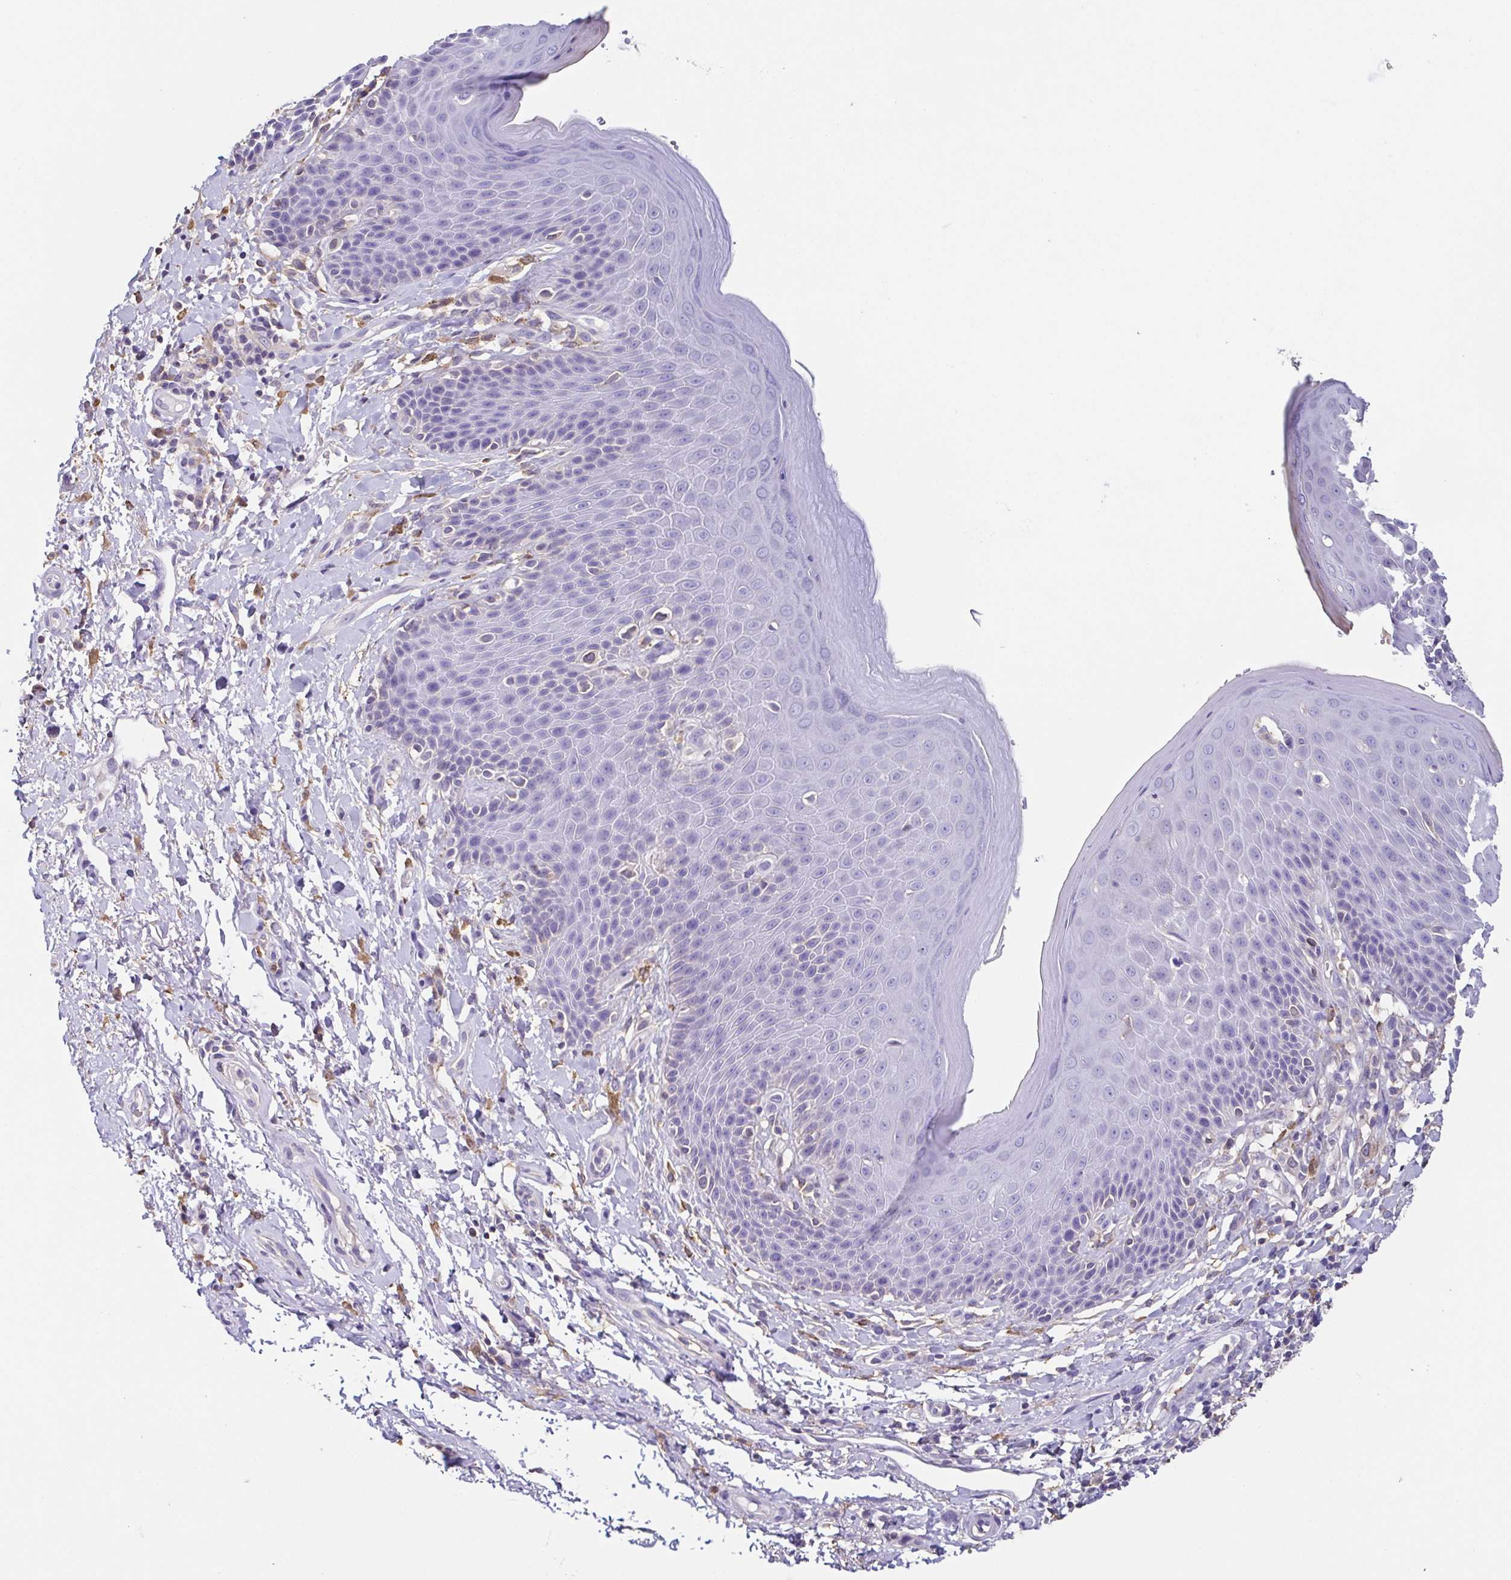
{"staining": {"intensity": "negative", "quantity": "none", "location": "none"}, "tissue": "skin", "cell_type": "Epidermal cells", "image_type": "normal", "snomed": [{"axis": "morphology", "description": "Normal tissue, NOS"}, {"axis": "topography", "description": "Anal"}, {"axis": "topography", "description": "Peripheral nerve tissue"}], "caption": "Human skin stained for a protein using immunohistochemistry shows no expression in epidermal cells.", "gene": "ANXA10", "patient": {"sex": "male", "age": 51}}